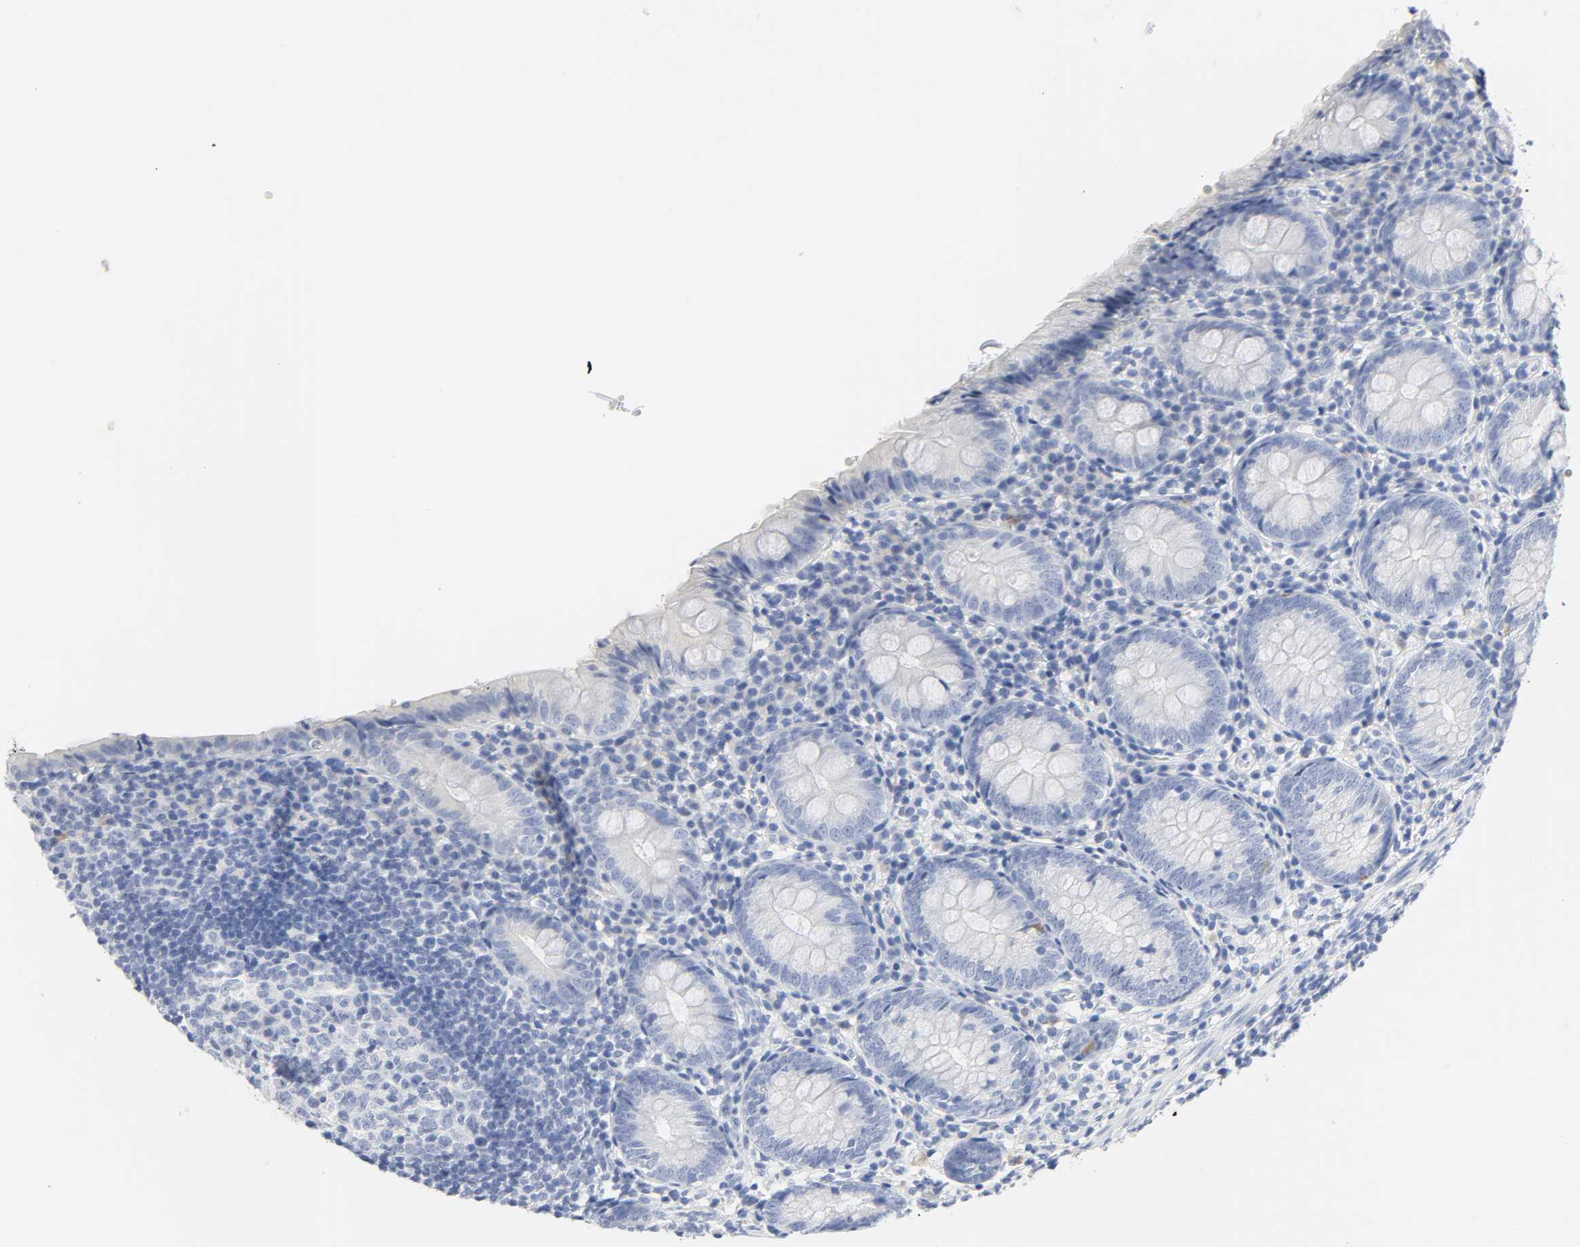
{"staining": {"intensity": "negative", "quantity": "none", "location": "none"}, "tissue": "appendix", "cell_type": "Glandular cells", "image_type": "normal", "snomed": [{"axis": "morphology", "description": "Normal tissue, NOS"}, {"axis": "topography", "description": "Appendix"}], "caption": "Glandular cells are negative for brown protein staining in benign appendix. (DAB (3,3'-diaminobenzidine) immunohistochemistry (IHC) visualized using brightfield microscopy, high magnification).", "gene": "ACP3", "patient": {"sex": "female", "age": 10}}